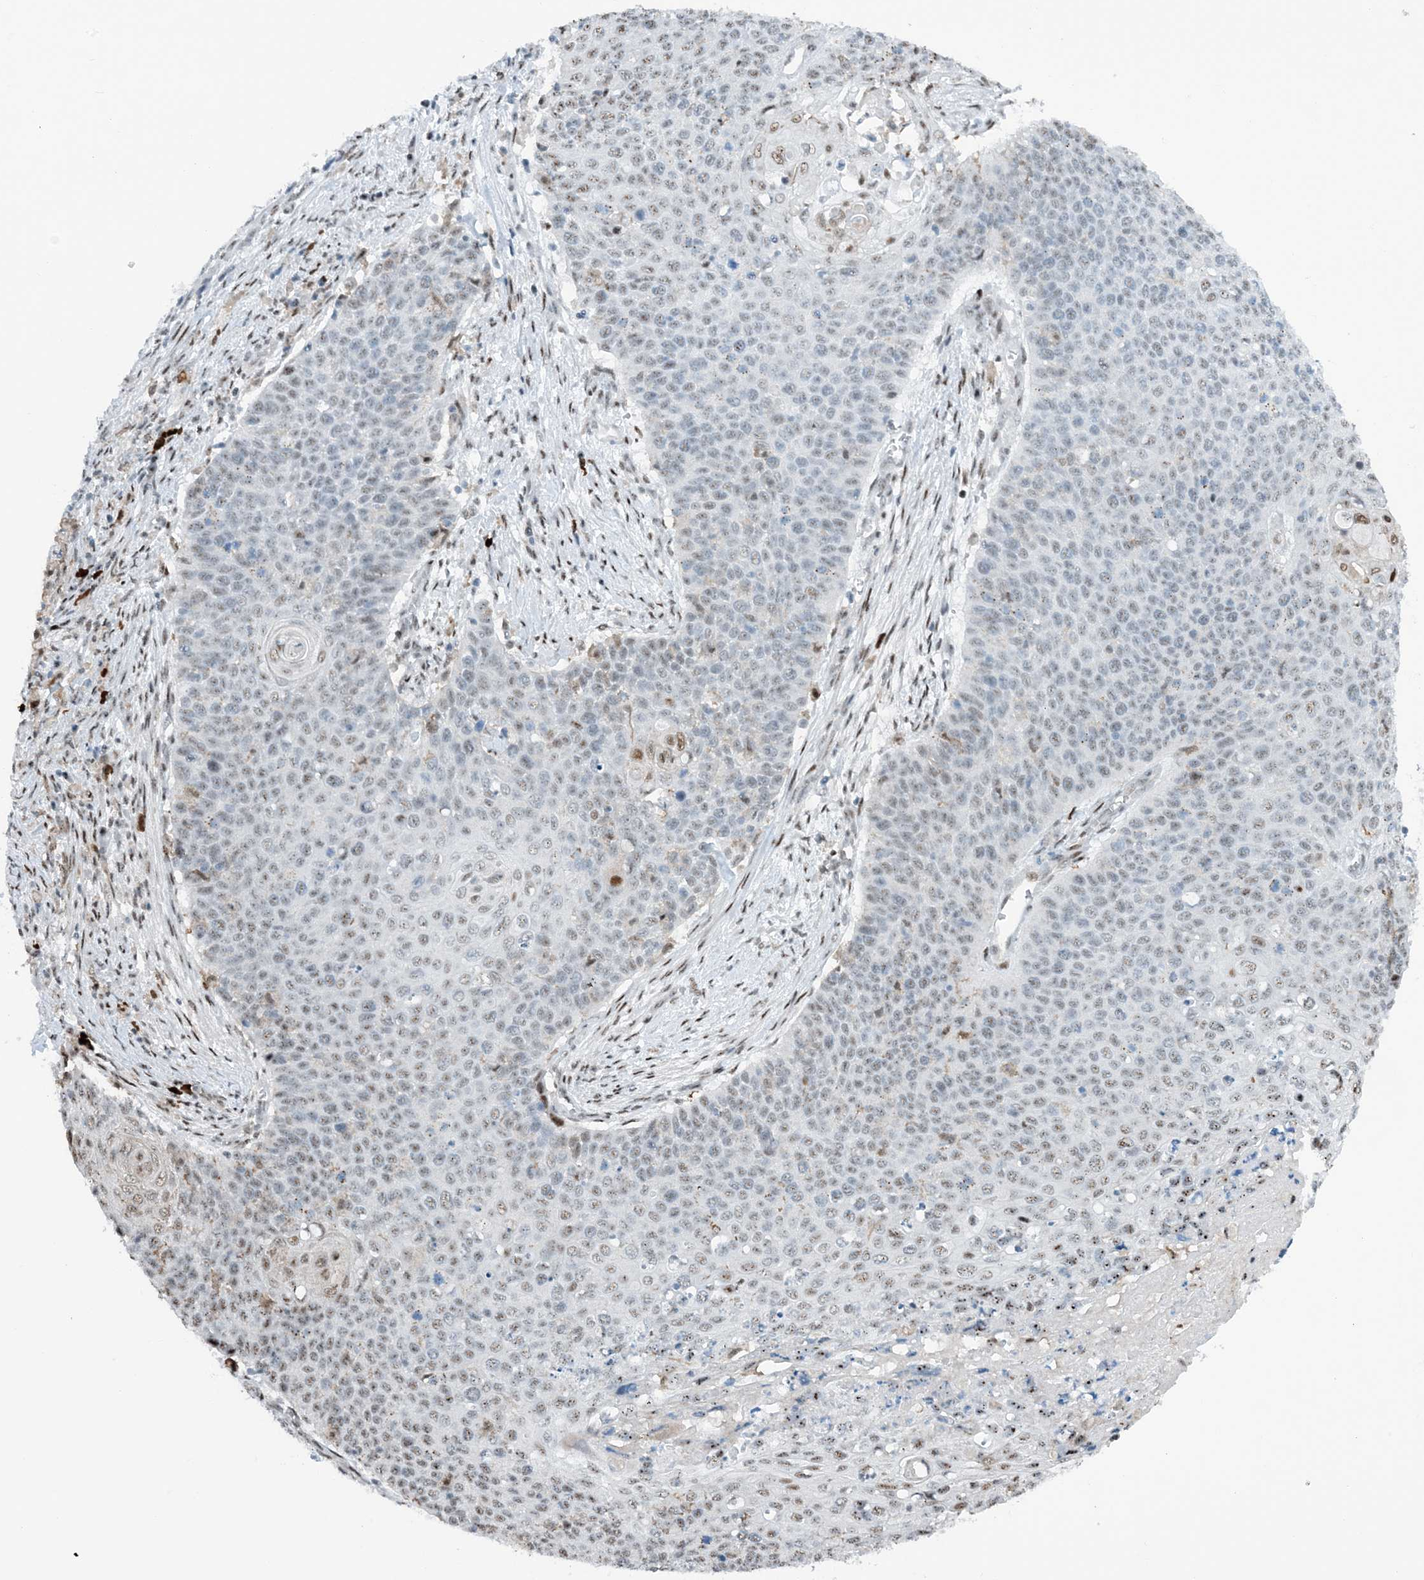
{"staining": {"intensity": "weak", "quantity": "<25%", "location": "nuclear"}, "tissue": "cervical cancer", "cell_type": "Tumor cells", "image_type": "cancer", "snomed": [{"axis": "morphology", "description": "Squamous cell carcinoma, NOS"}, {"axis": "topography", "description": "Cervix"}], "caption": "IHC of cervical squamous cell carcinoma reveals no staining in tumor cells.", "gene": "HEMK1", "patient": {"sex": "female", "age": 39}}